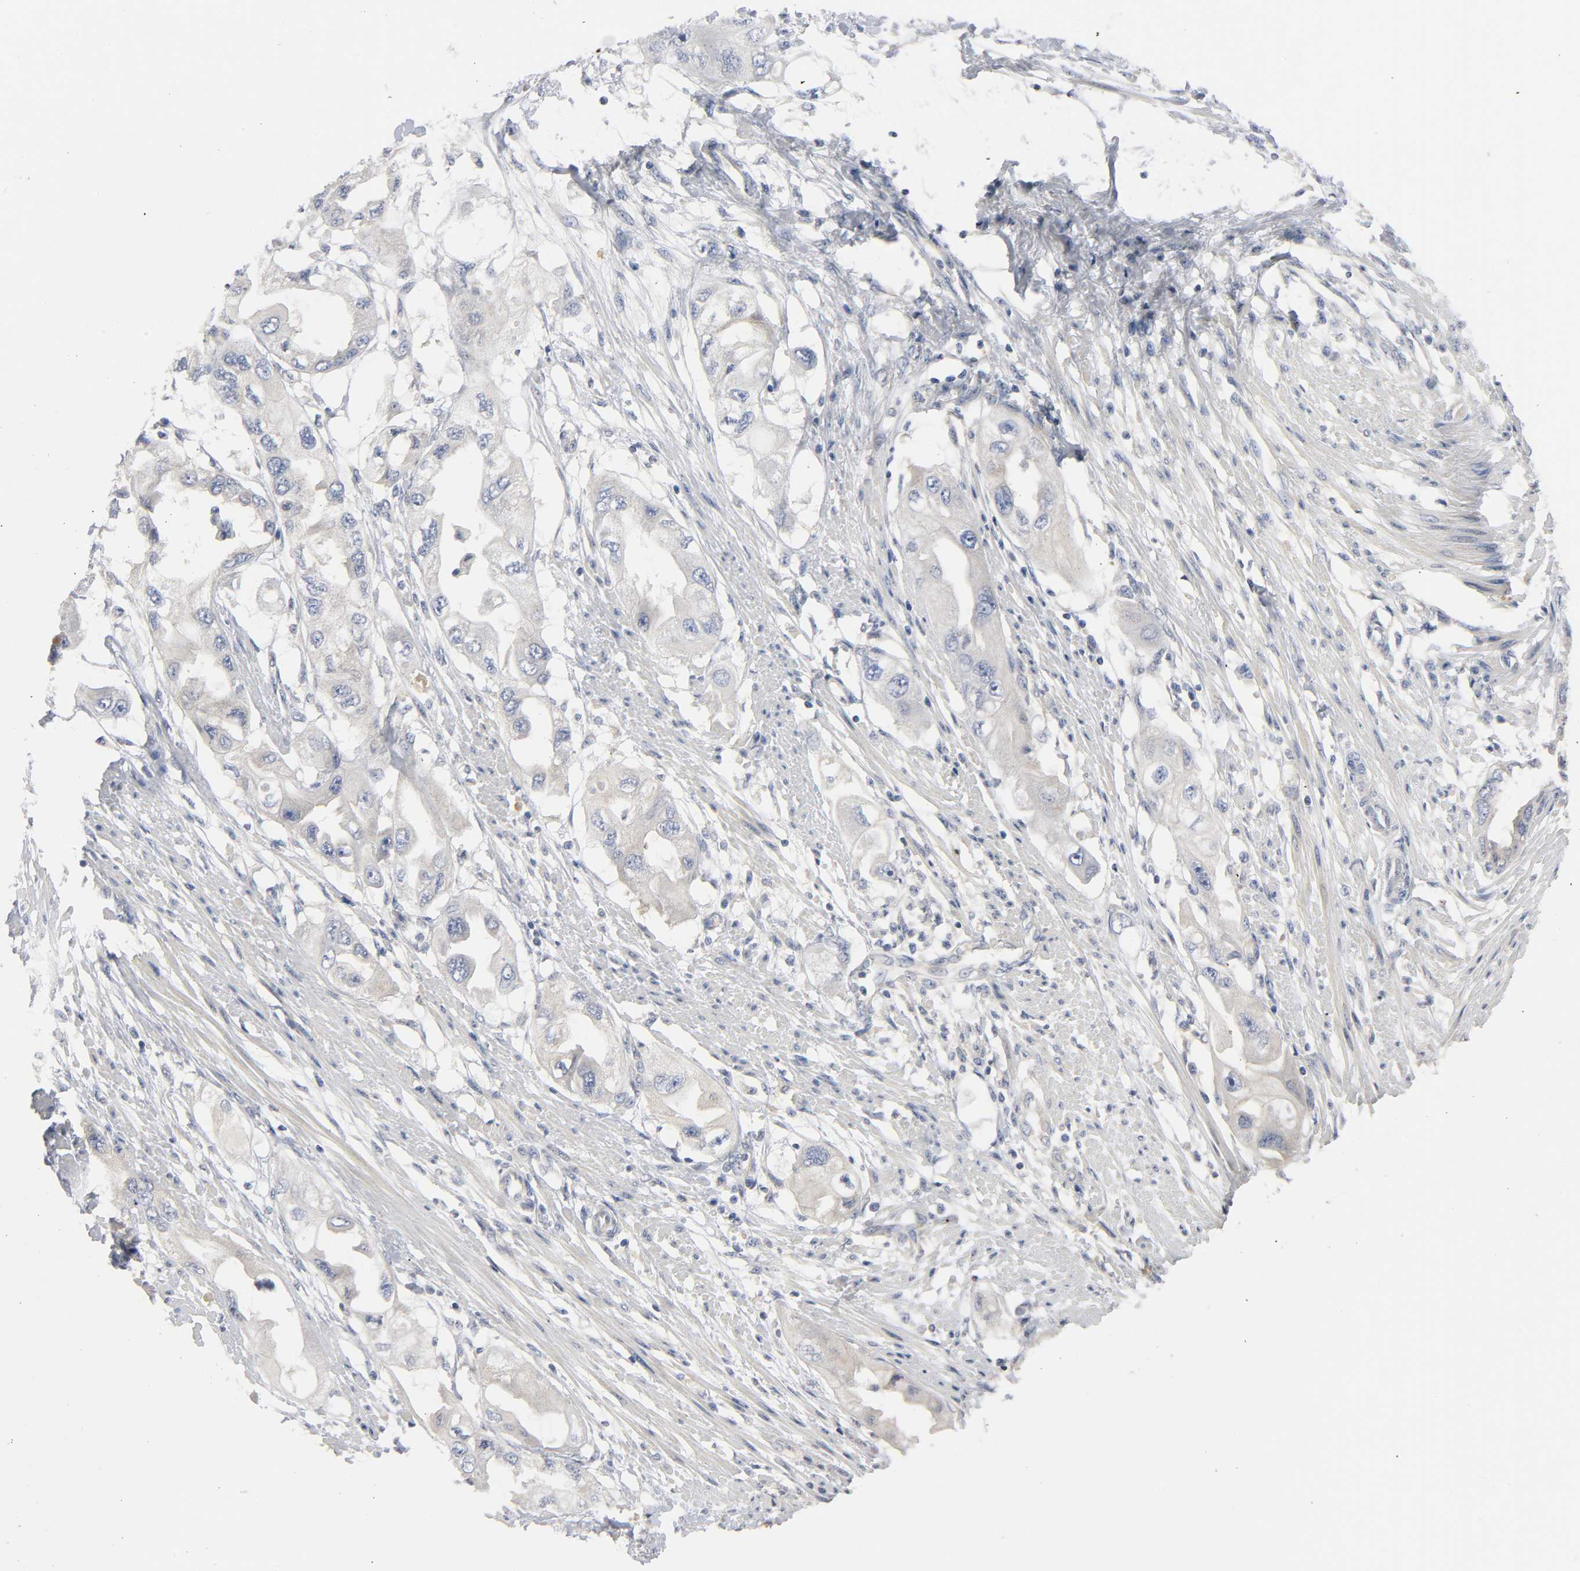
{"staining": {"intensity": "weak", "quantity": "25%-75%", "location": "cytoplasmic/membranous"}, "tissue": "endometrial cancer", "cell_type": "Tumor cells", "image_type": "cancer", "snomed": [{"axis": "morphology", "description": "Adenocarcinoma, NOS"}, {"axis": "topography", "description": "Endometrium"}], "caption": "This photomicrograph exhibits IHC staining of adenocarcinoma (endometrial), with low weak cytoplasmic/membranous staining in approximately 25%-75% of tumor cells.", "gene": "HDAC6", "patient": {"sex": "female", "age": 67}}